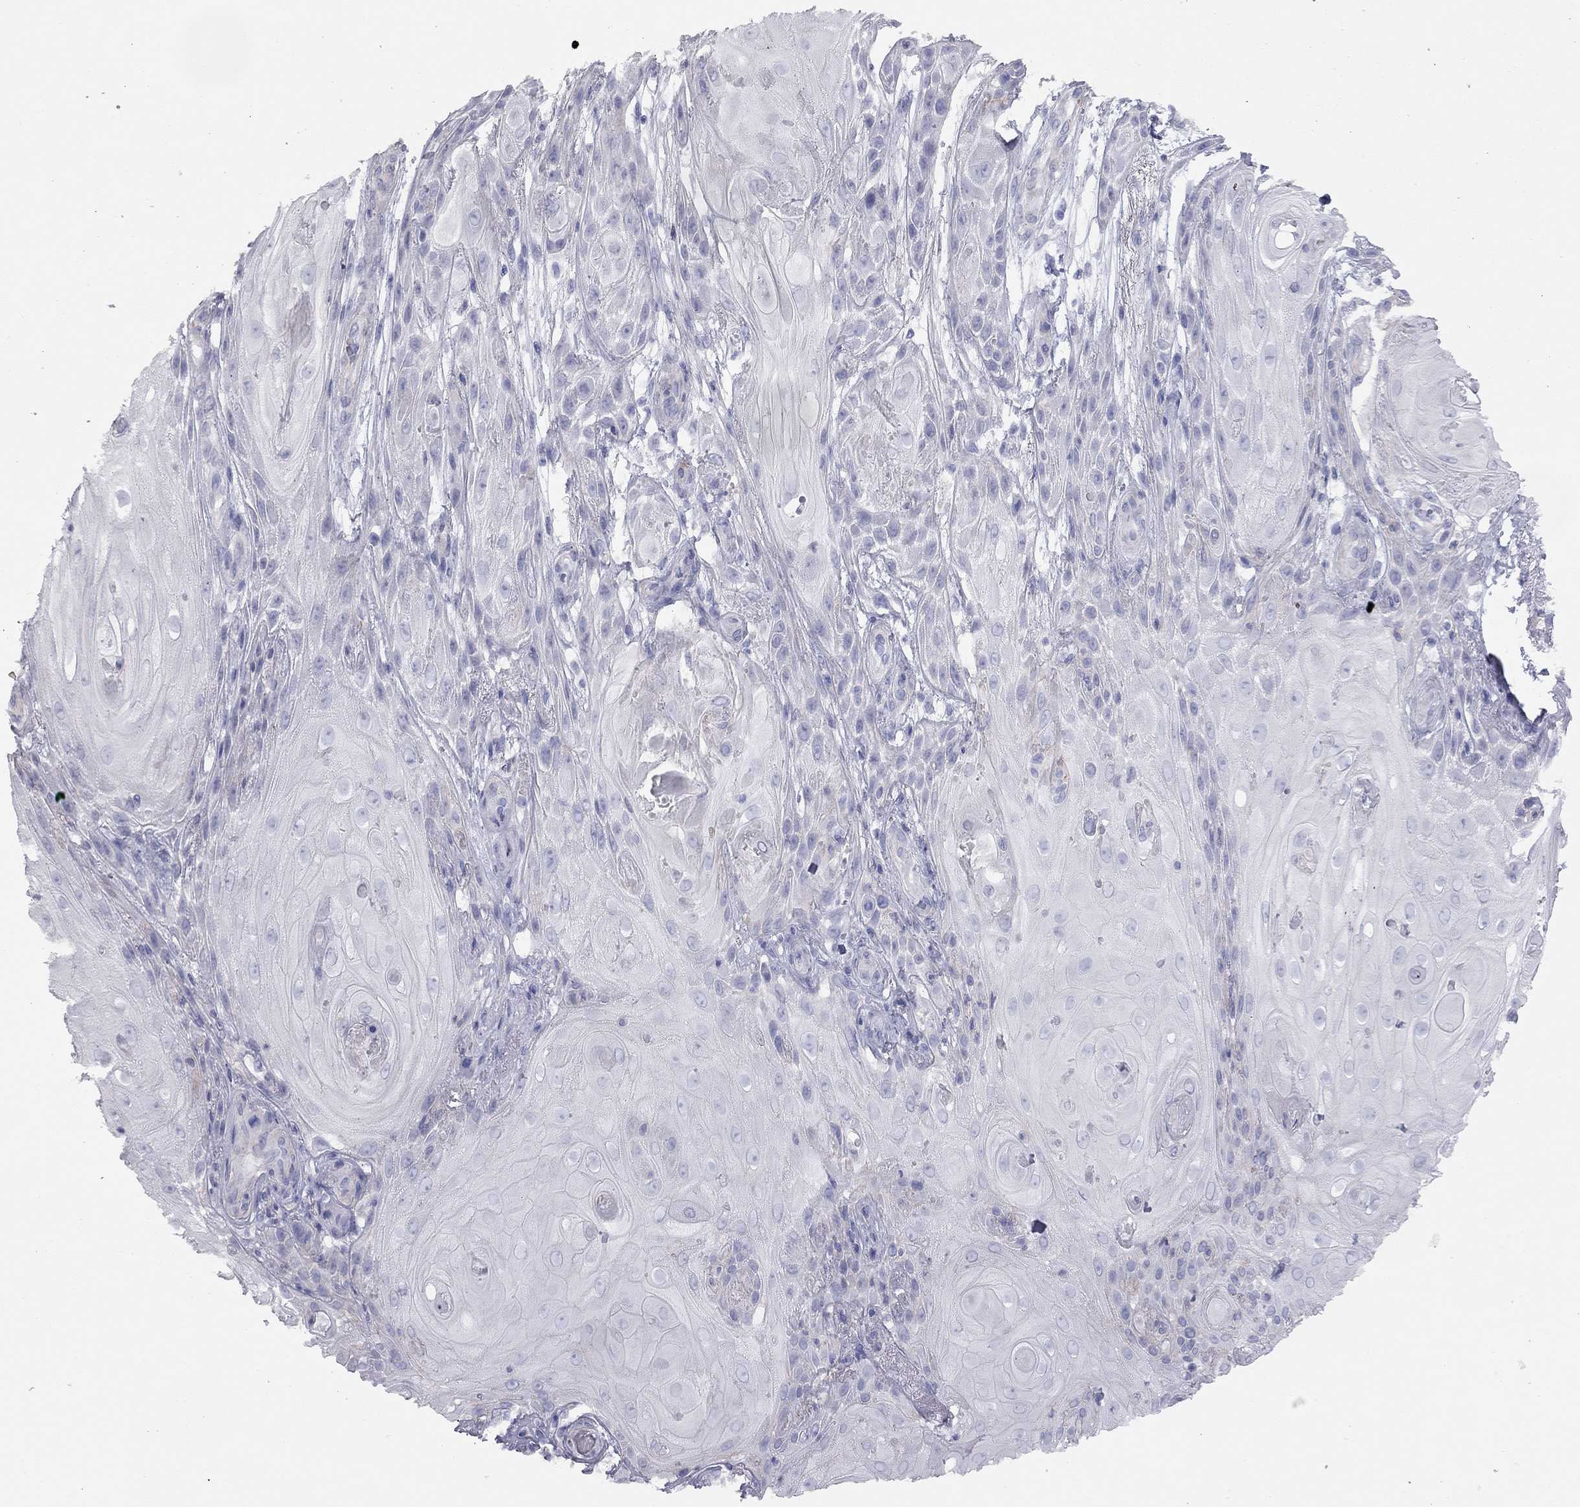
{"staining": {"intensity": "negative", "quantity": "none", "location": "none"}, "tissue": "skin cancer", "cell_type": "Tumor cells", "image_type": "cancer", "snomed": [{"axis": "morphology", "description": "Squamous cell carcinoma, NOS"}, {"axis": "topography", "description": "Skin"}], "caption": "Immunohistochemistry (IHC) histopathology image of human skin cancer (squamous cell carcinoma) stained for a protein (brown), which displays no staining in tumor cells.", "gene": "ADCYAP1", "patient": {"sex": "male", "age": 62}}